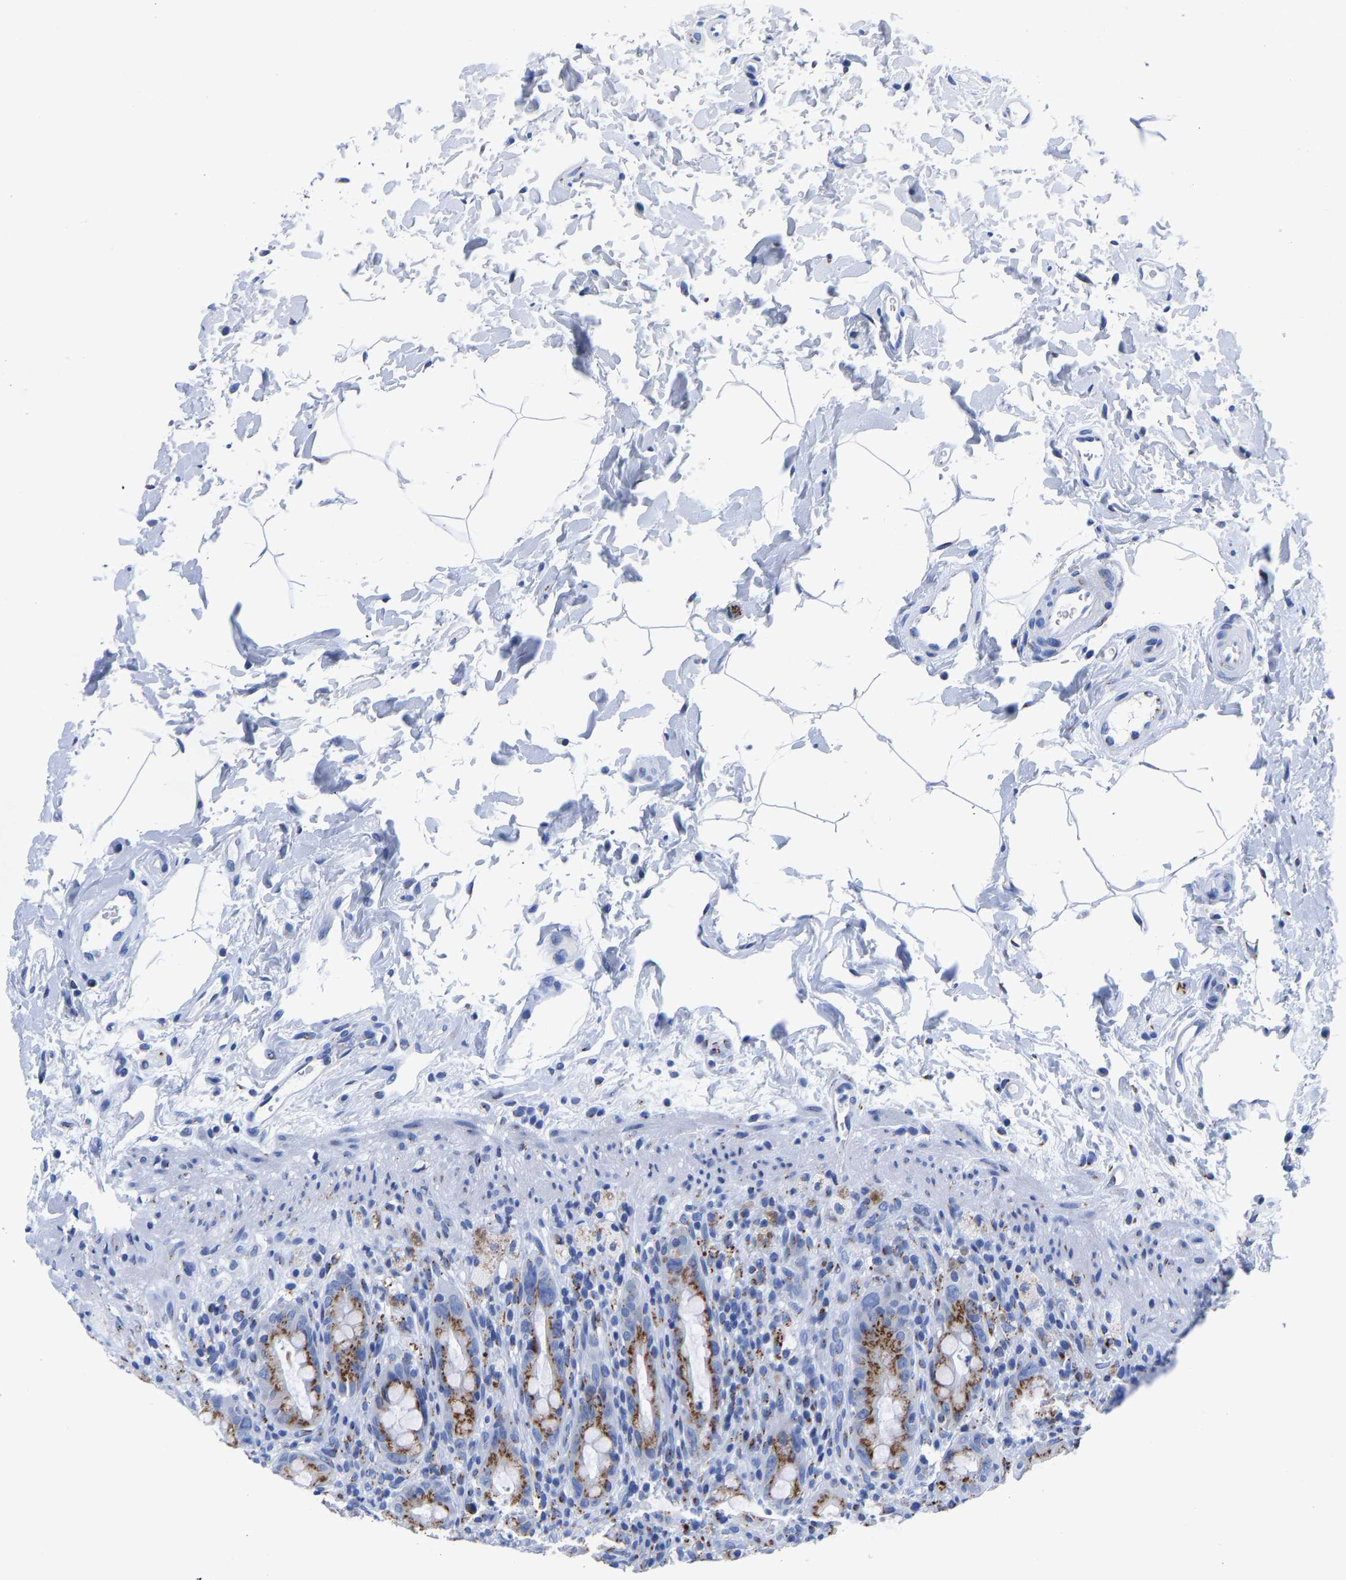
{"staining": {"intensity": "strong", "quantity": ">75%", "location": "cytoplasmic/membranous"}, "tissue": "rectum", "cell_type": "Glandular cells", "image_type": "normal", "snomed": [{"axis": "morphology", "description": "Normal tissue, NOS"}, {"axis": "topography", "description": "Rectum"}], "caption": "A high amount of strong cytoplasmic/membranous expression is identified in about >75% of glandular cells in unremarkable rectum. The staining was performed using DAB (3,3'-diaminobenzidine), with brown indicating positive protein expression. Nuclei are stained blue with hematoxylin.", "gene": "TMEM87A", "patient": {"sex": "male", "age": 44}}